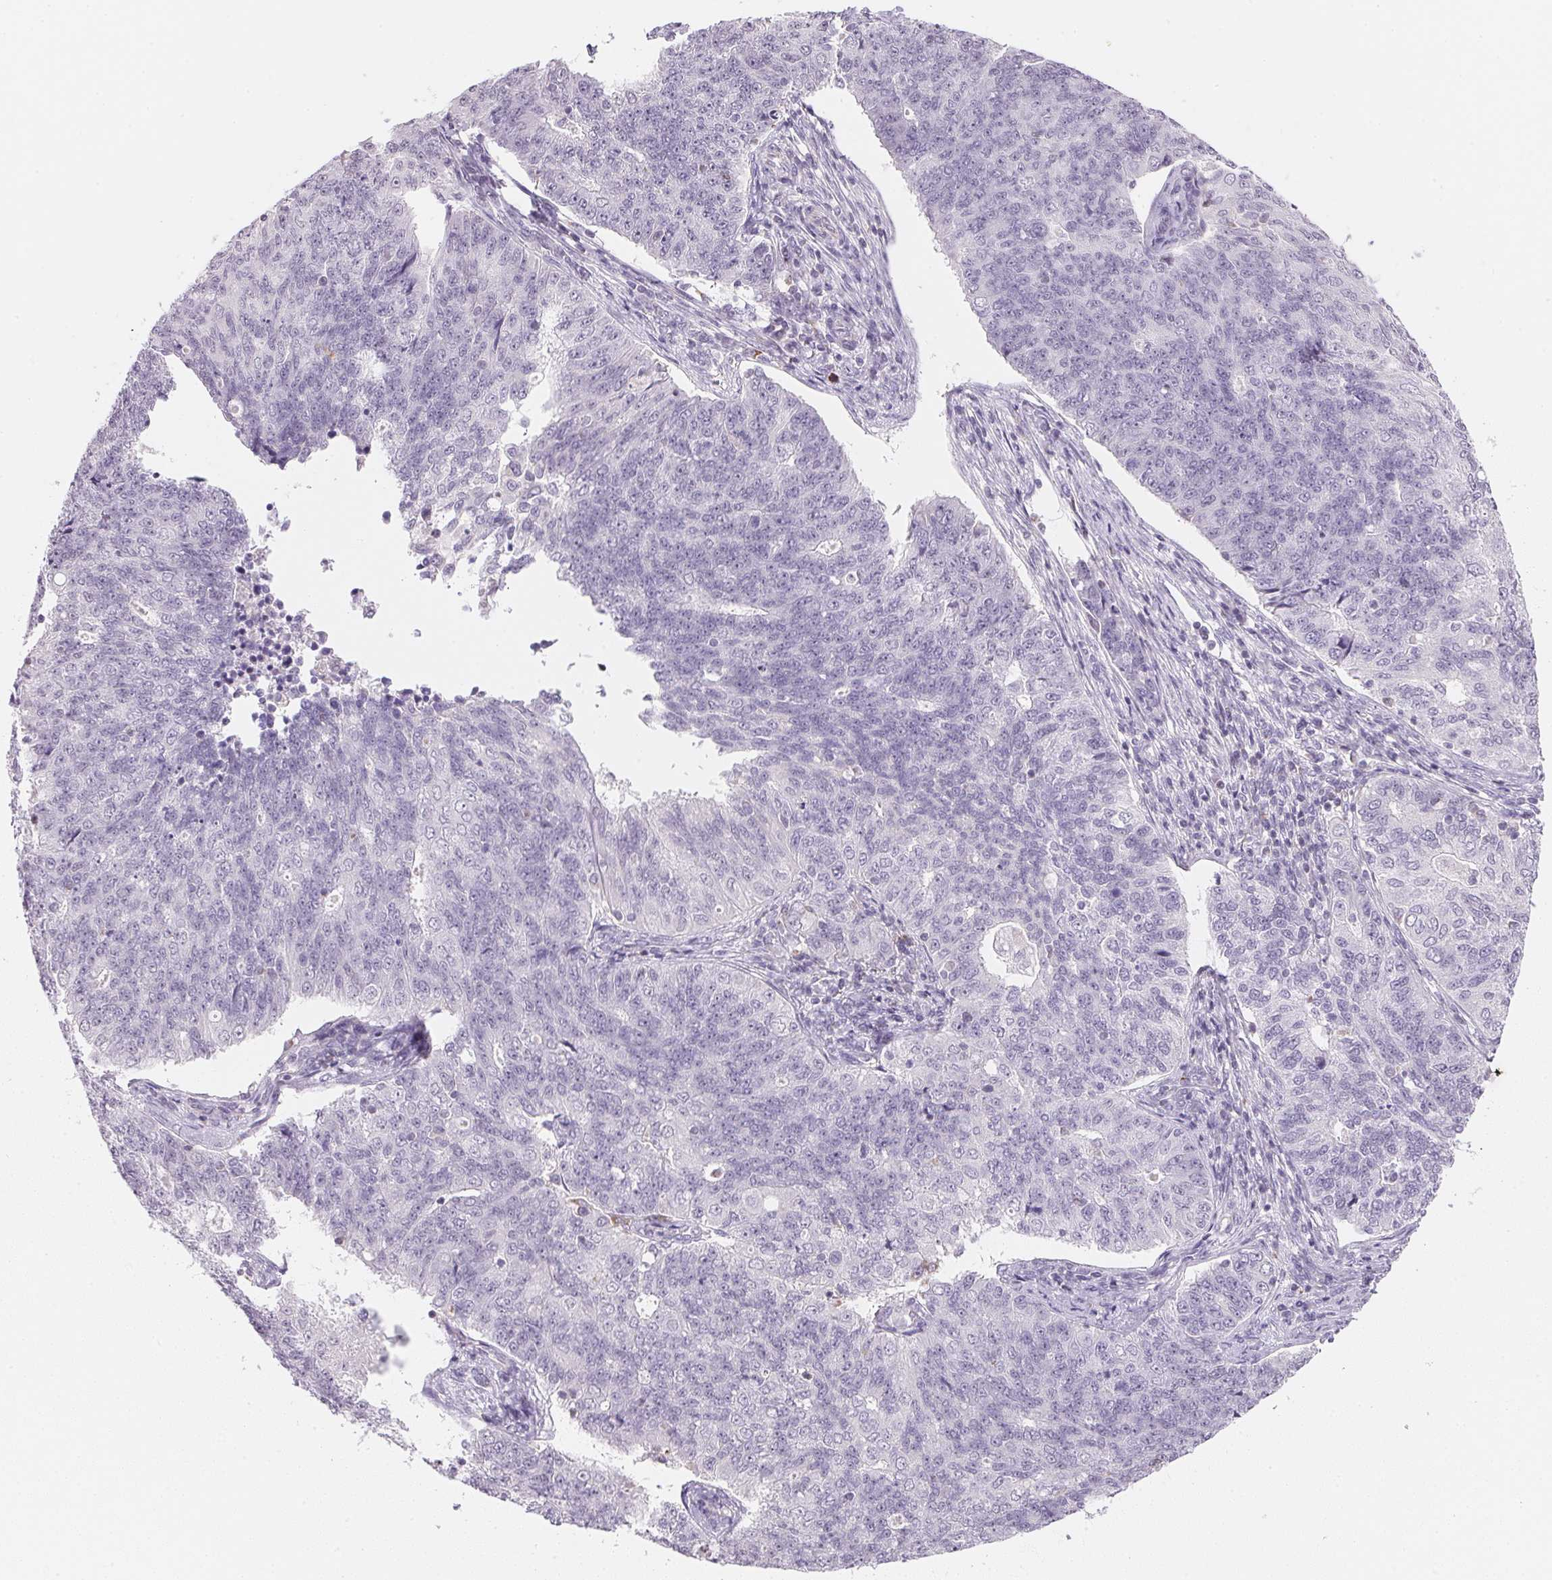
{"staining": {"intensity": "negative", "quantity": "none", "location": "none"}, "tissue": "endometrial cancer", "cell_type": "Tumor cells", "image_type": "cancer", "snomed": [{"axis": "morphology", "description": "Adenocarcinoma, NOS"}, {"axis": "topography", "description": "Endometrium"}], "caption": "Protein analysis of endometrial cancer reveals no significant positivity in tumor cells.", "gene": "GIPC2", "patient": {"sex": "female", "age": 43}}